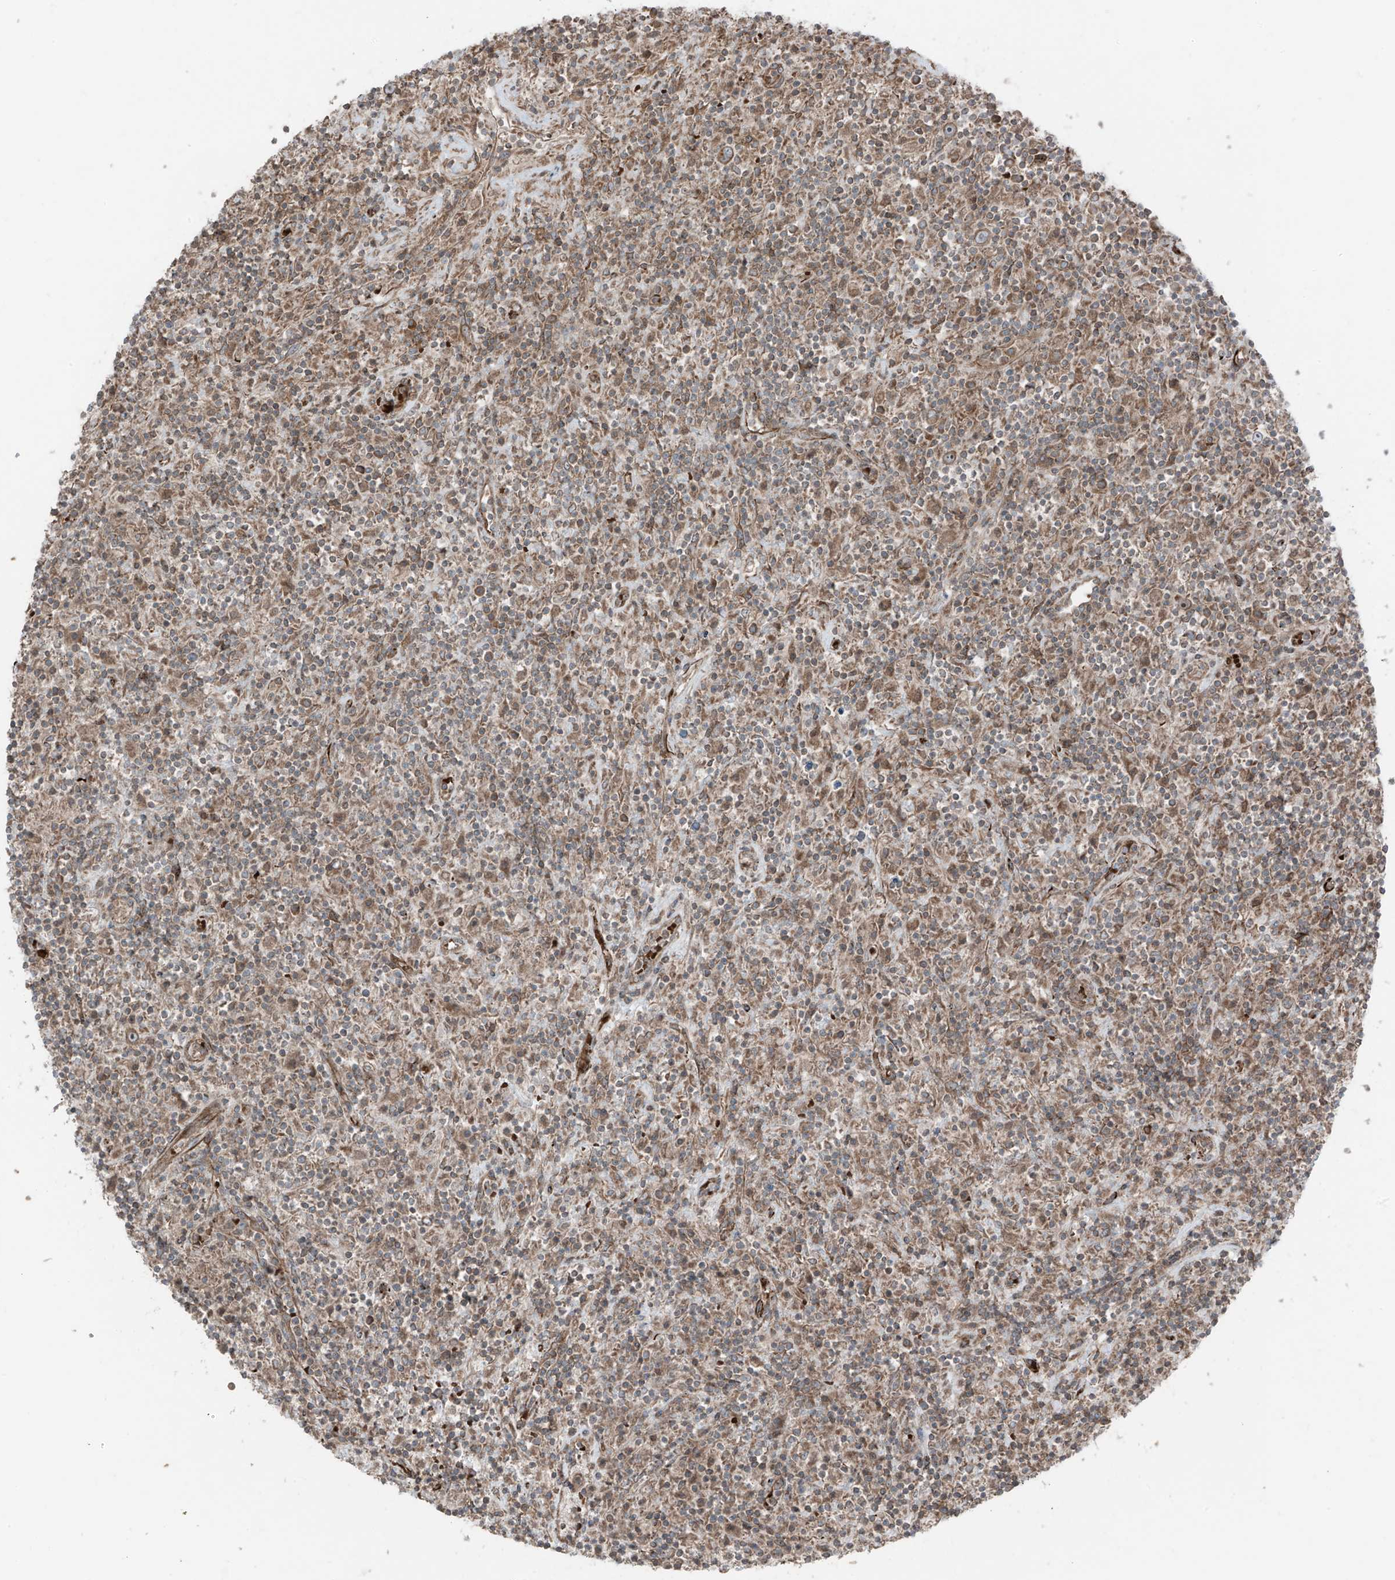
{"staining": {"intensity": "moderate", "quantity": ">75%", "location": "cytoplasmic/membranous"}, "tissue": "lymphoma", "cell_type": "Tumor cells", "image_type": "cancer", "snomed": [{"axis": "morphology", "description": "Hodgkin's disease, NOS"}, {"axis": "topography", "description": "Lymph node"}], "caption": "A histopathology image of human Hodgkin's disease stained for a protein reveals moderate cytoplasmic/membranous brown staining in tumor cells.", "gene": "ERLEC1", "patient": {"sex": "male", "age": 70}}